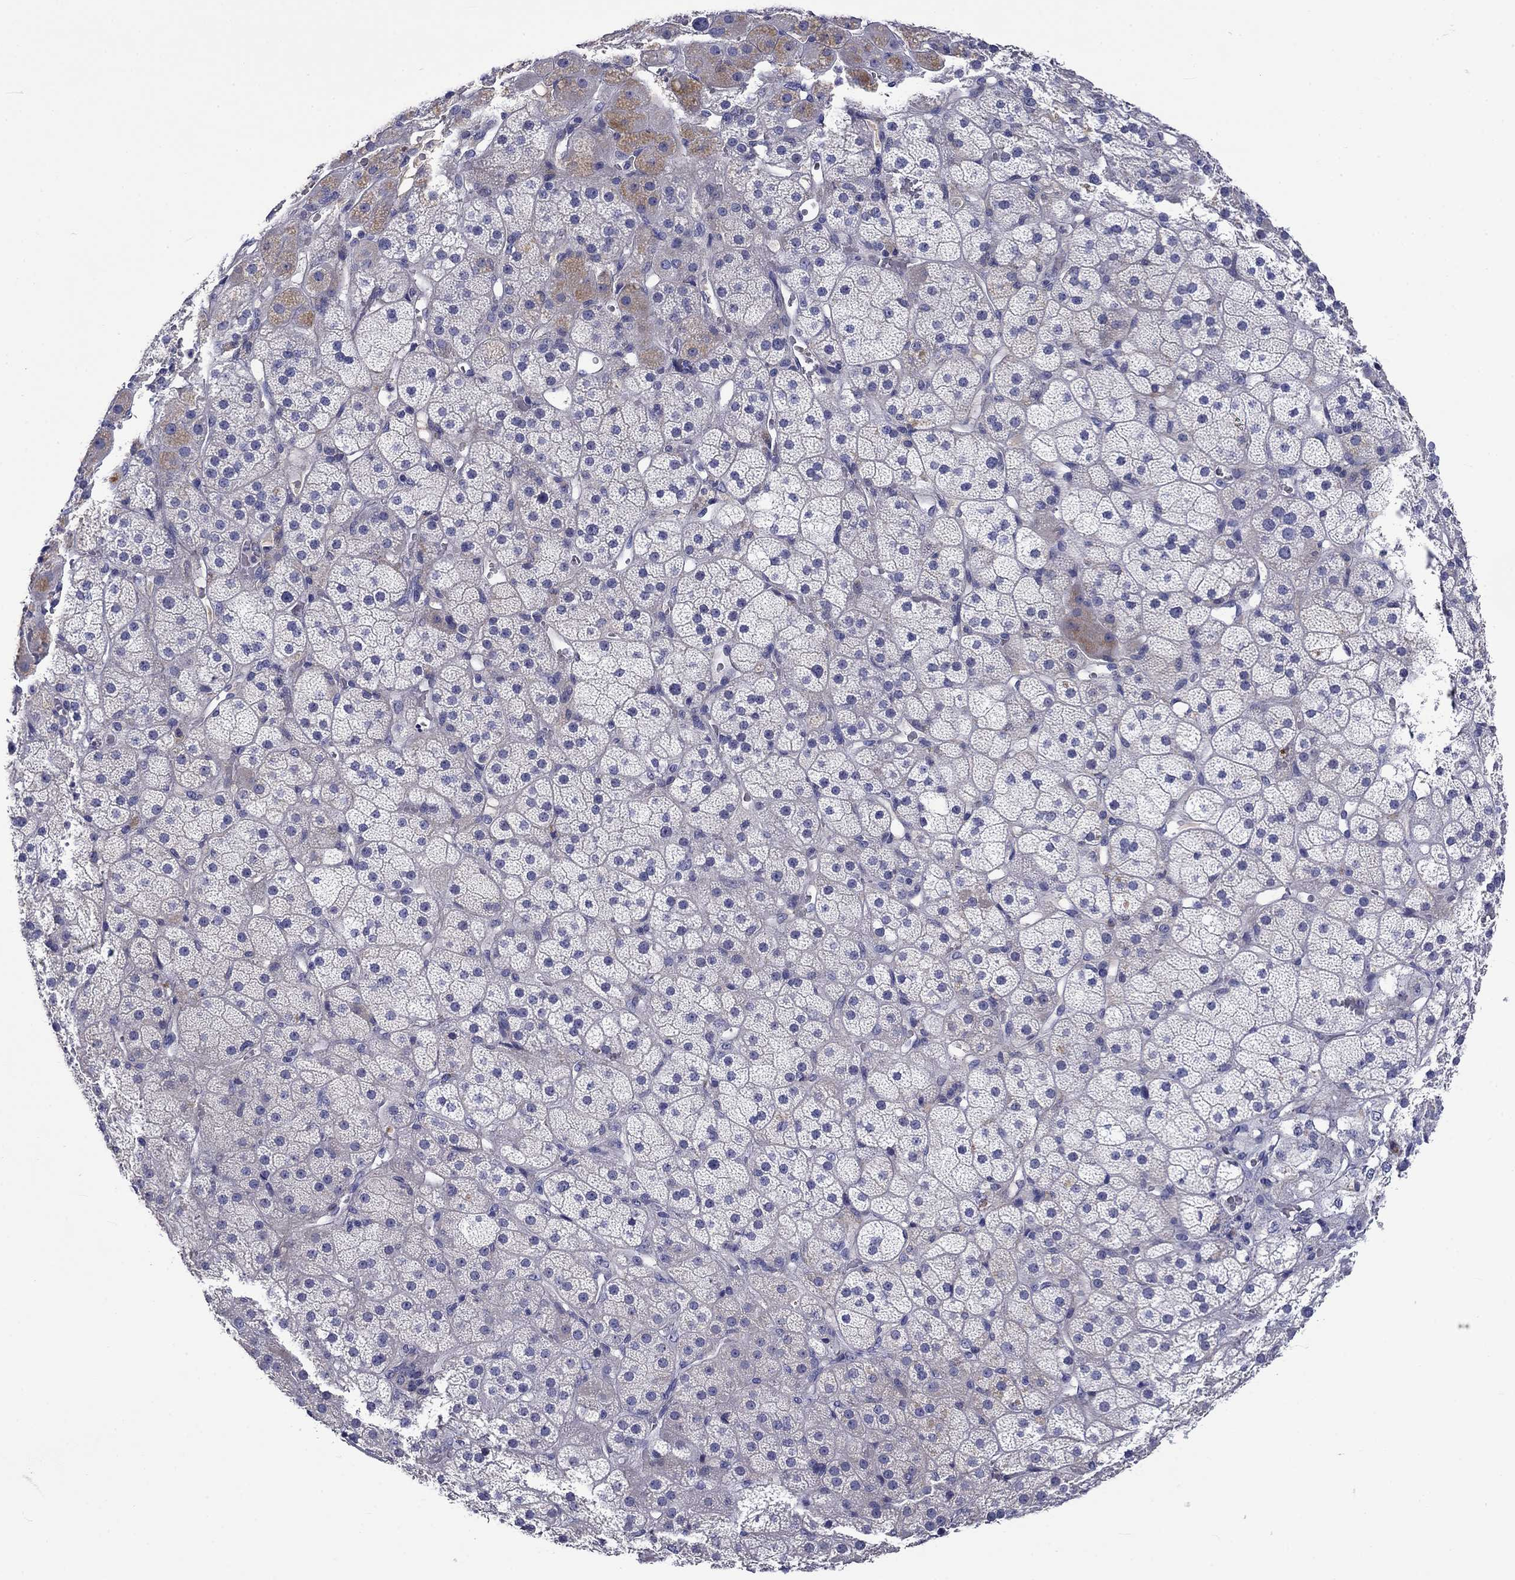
{"staining": {"intensity": "negative", "quantity": "none", "location": "none"}, "tissue": "adrenal gland", "cell_type": "Glandular cells", "image_type": "normal", "snomed": [{"axis": "morphology", "description": "Normal tissue, NOS"}, {"axis": "topography", "description": "Adrenal gland"}], "caption": "DAB (3,3'-diaminobenzidine) immunohistochemical staining of benign adrenal gland exhibits no significant staining in glandular cells. The staining is performed using DAB brown chromogen with nuclei counter-stained in using hematoxylin.", "gene": "CNDP1", "patient": {"sex": "male", "age": 57}}